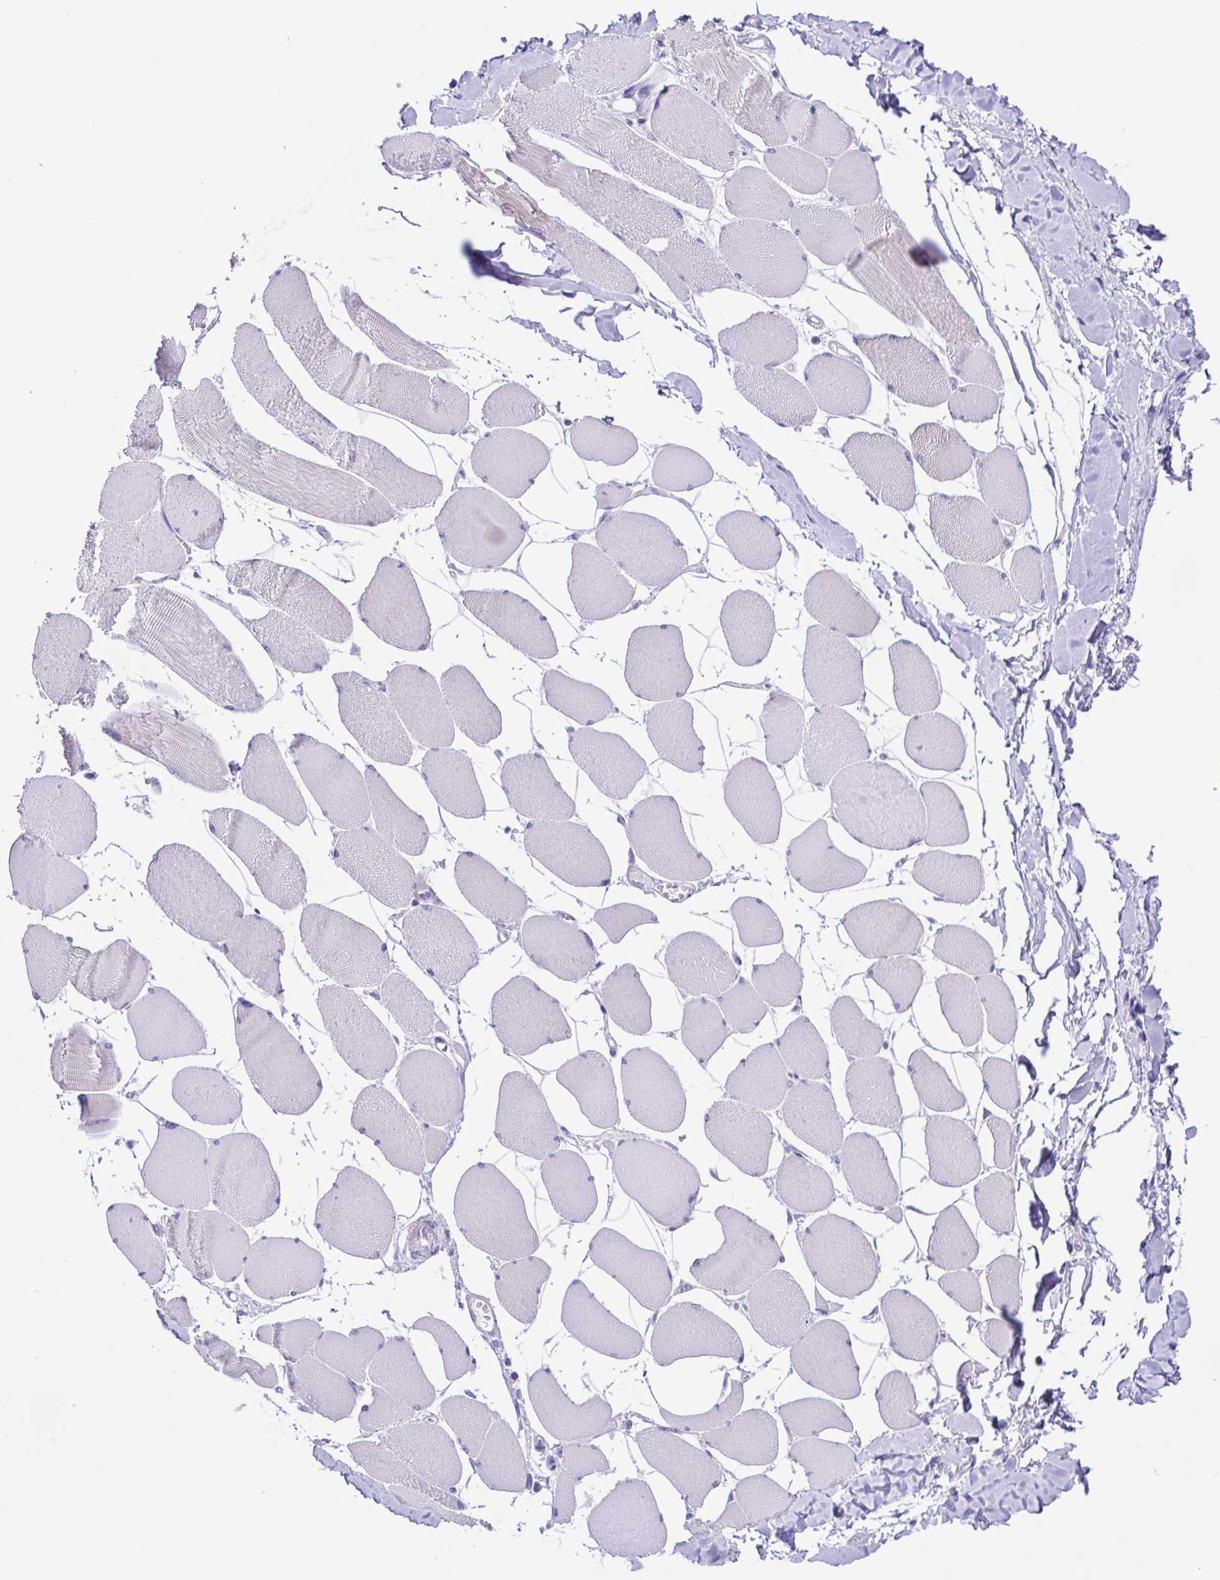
{"staining": {"intensity": "weak", "quantity": "<25%", "location": "cytoplasmic/membranous"}, "tissue": "skeletal muscle", "cell_type": "Myocytes", "image_type": "normal", "snomed": [{"axis": "morphology", "description": "Normal tissue, NOS"}, {"axis": "topography", "description": "Skeletal muscle"}], "caption": "A photomicrograph of human skeletal muscle is negative for staining in myocytes. The staining is performed using DAB brown chromogen with nuclei counter-stained in using hematoxylin.", "gene": "ISM2", "patient": {"sex": "female", "age": 75}}